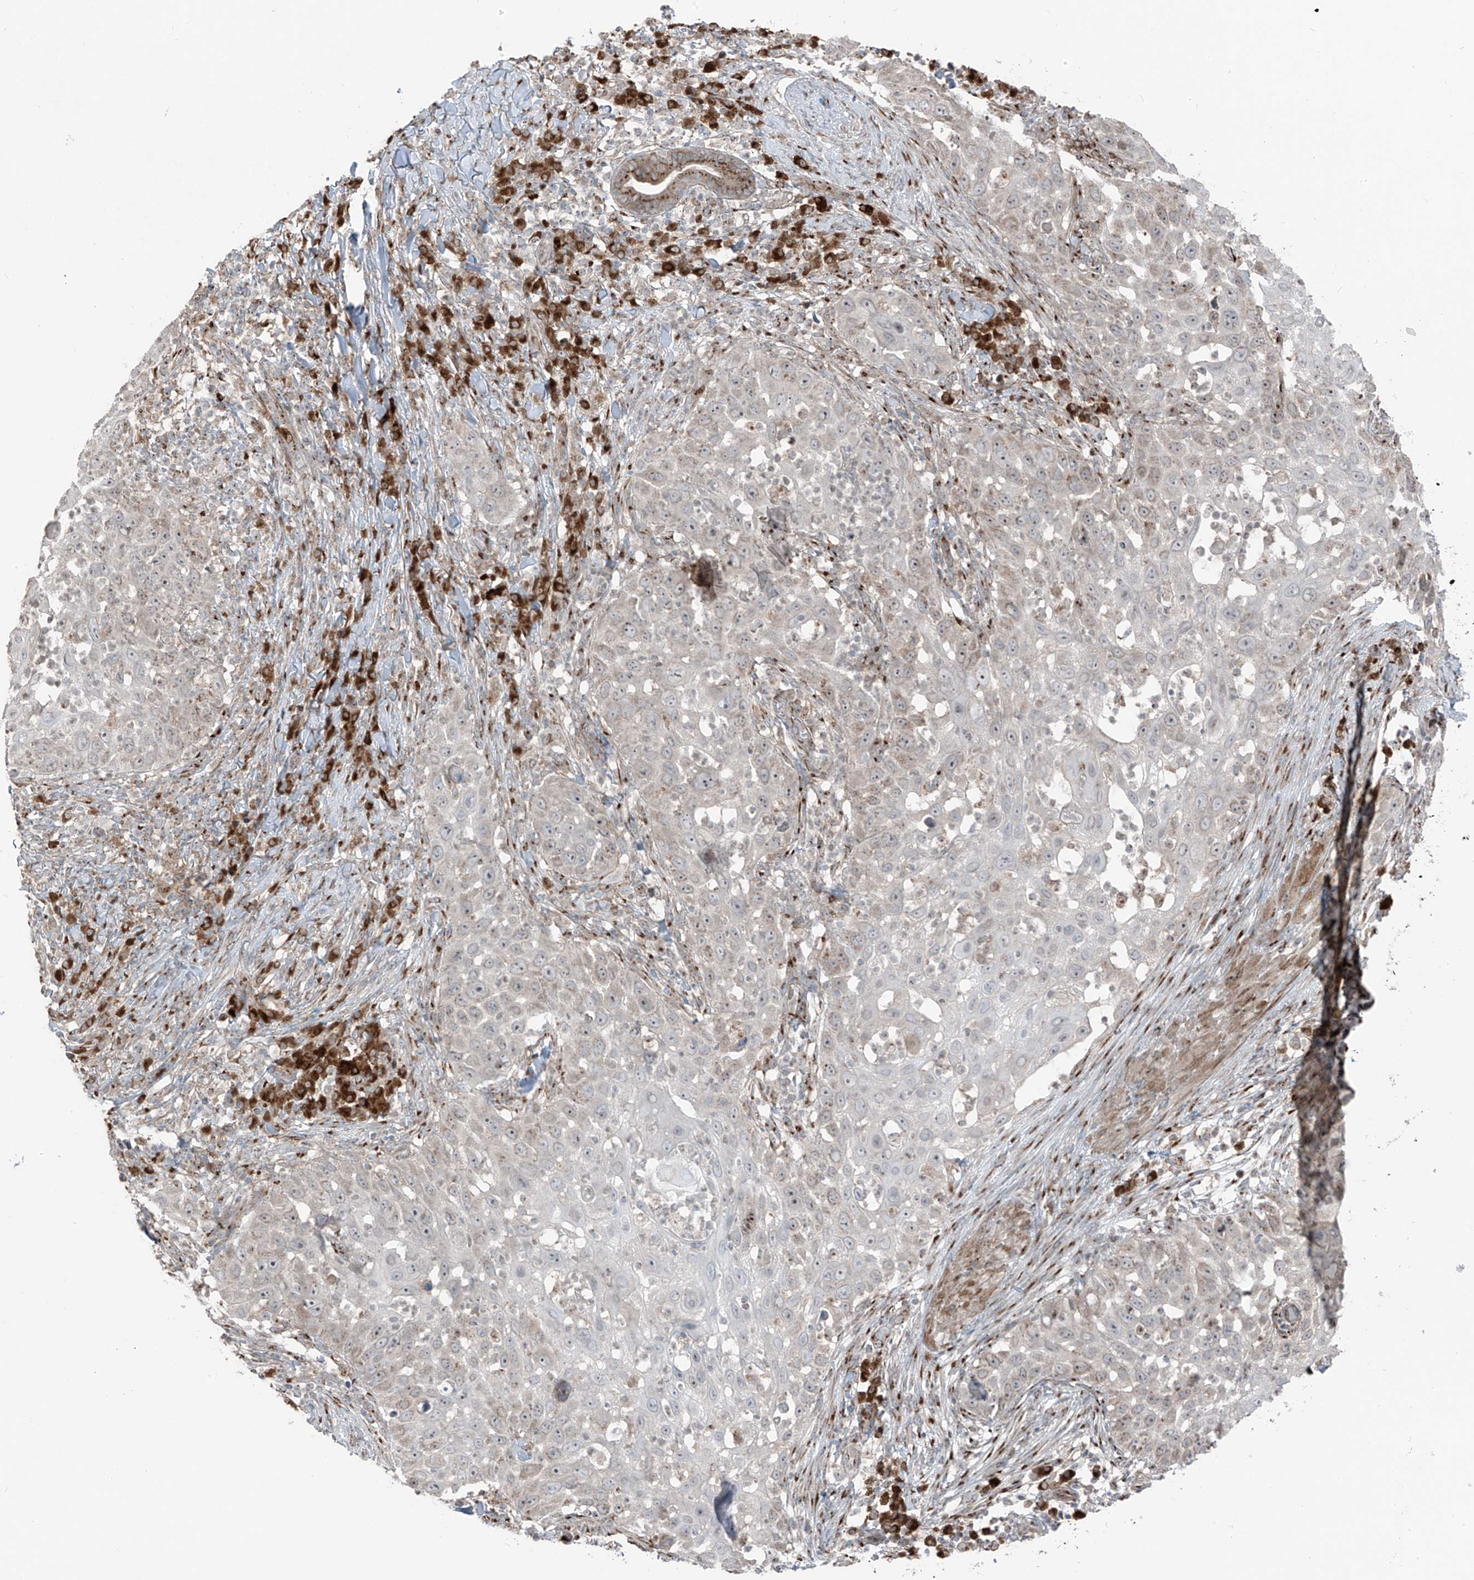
{"staining": {"intensity": "weak", "quantity": "<25%", "location": "cytoplasmic/membranous"}, "tissue": "skin cancer", "cell_type": "Tumor cells", "image_type": "cancer", "snomed": [{"axis": "morphology", "description": "Squamous cell carcinoma, NOS"}, {"axis": "topography", "description": "Skin"}], "caption": "There is no significant expression in tumor cells of skin cancer.", "gene": "ERLEC1", "patient": {"sex": "female", "age": 44}}